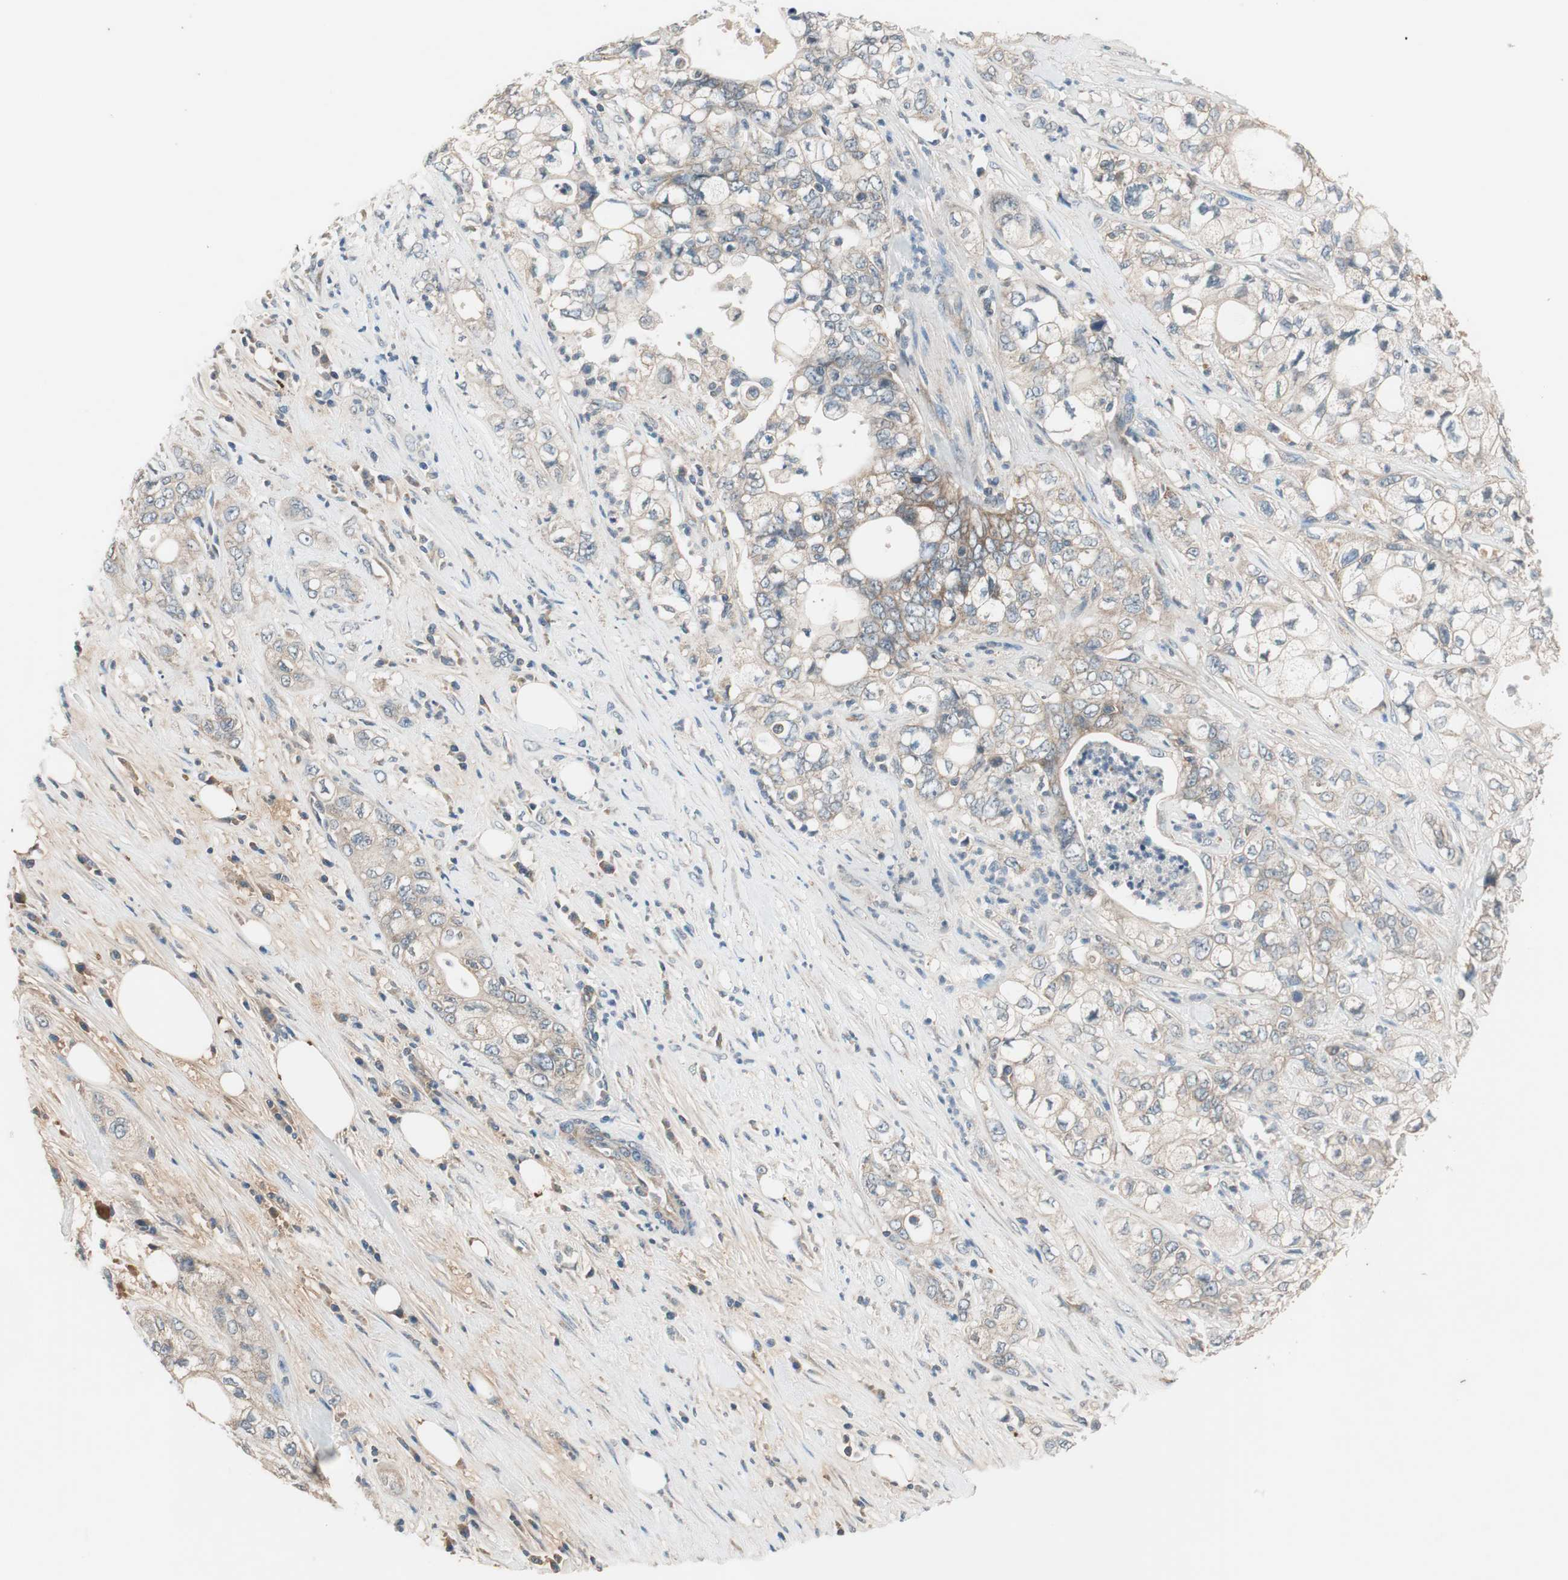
{"staining": {"intensity": "weak", "quantity": "25%-75%", "location": "cytoplasmic/membranous"}, "tissue": "pancreatic cancer", "cell_type": "Tumor cells", "image_type": "cancer", "snomed": [{"axis": "morphology", "description": "Adenocarcinoma, NOS"}, {"axis": "topography", "description": "Pancreas"}], "caption": "The micrograph reveals immunohistochemical staining of pancreatic cancer (adenocarcinoma). There is weak cytoplasmic/membranous positivity is appreciated in approximately 25%-75% of tumor cells.", "gene": "HPN", "patient": {"sex": "male", "age": 70}}